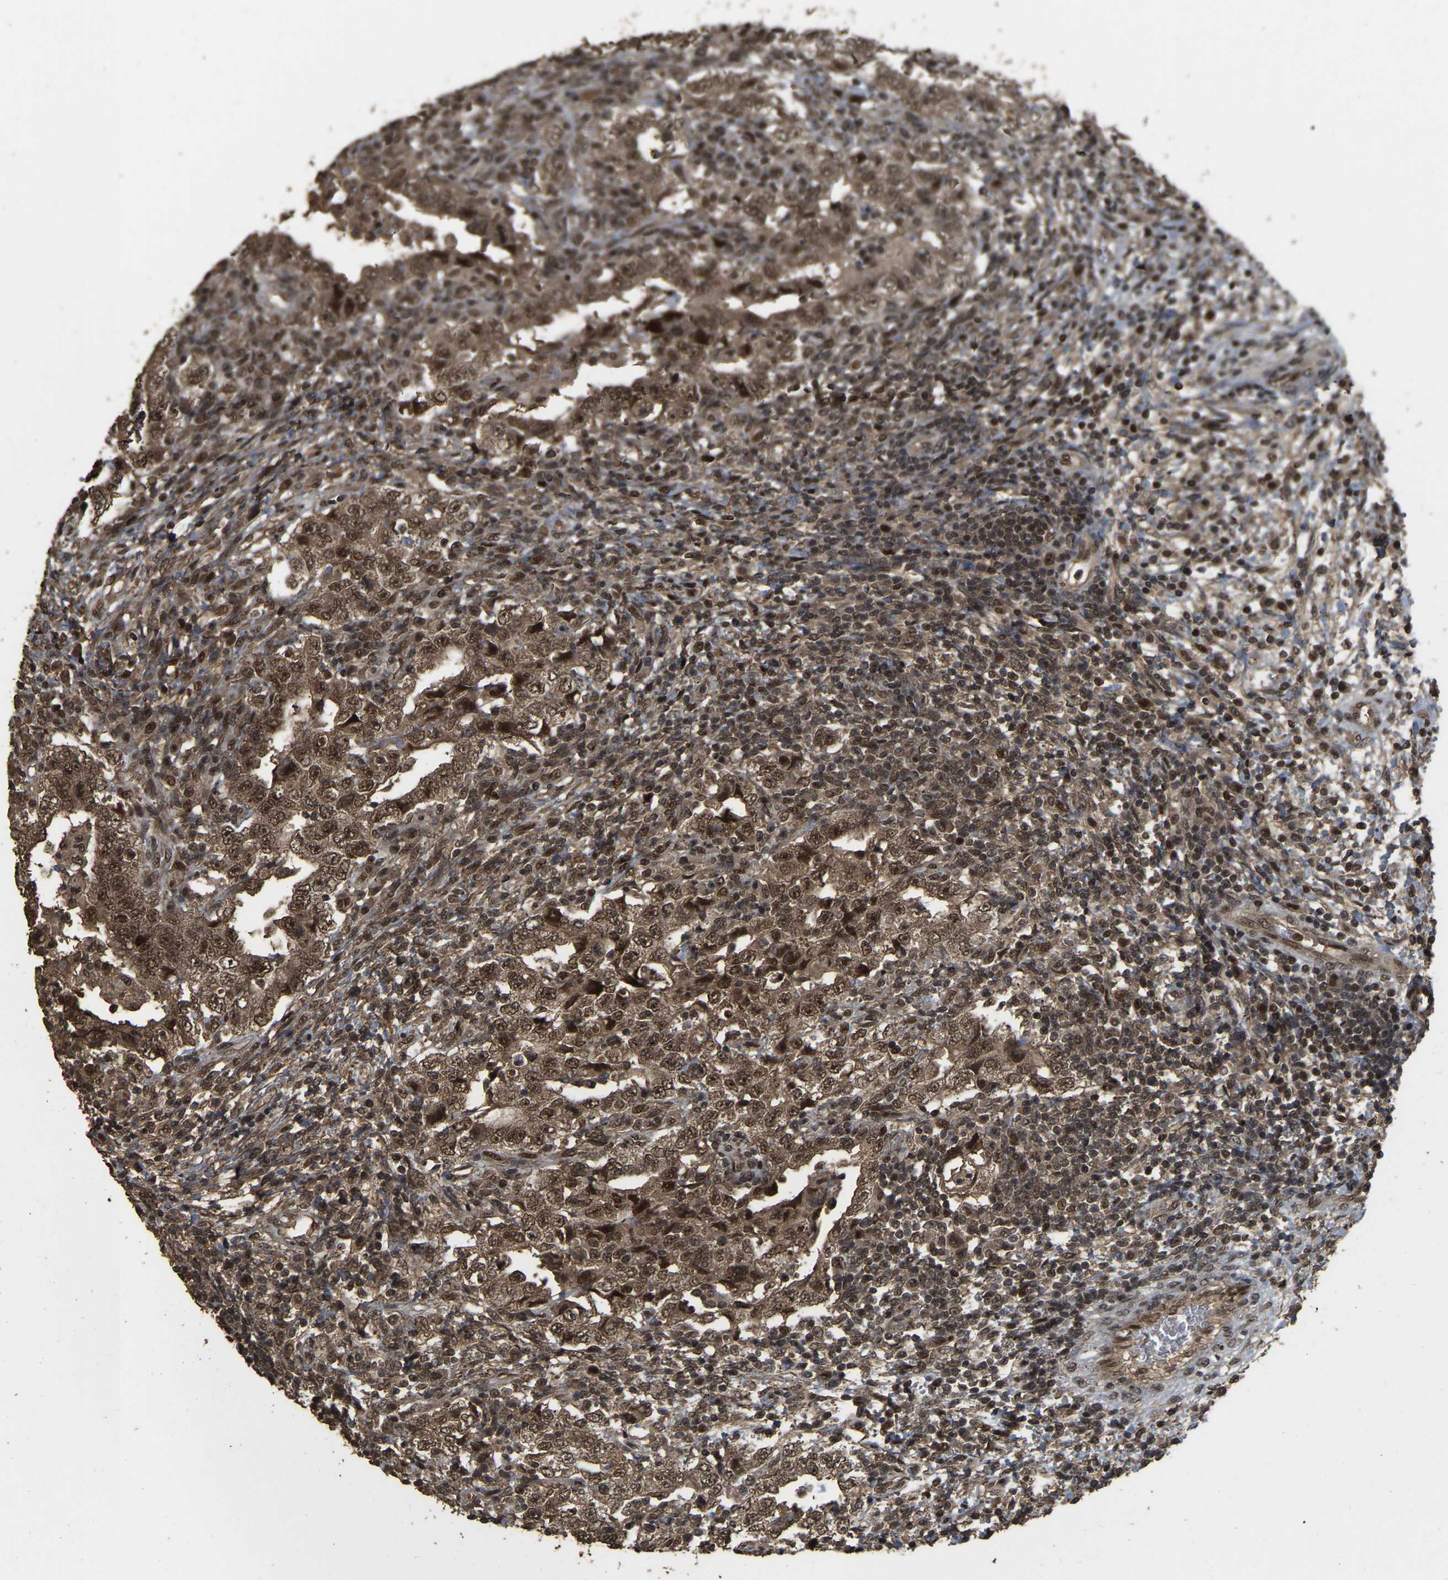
{"staining": {"intensity": "moderate", "quantity": ">75%", "location": "cytoplasmic/membranous,nuclear"}, "tissue": "testis cancer", "cell_type": "Tumor cells", "image_type": "cancer", "snomed": [{"axis": "morphology", "description": "Carcinoma, Embryonal, NOS"}, {"axis": "topography", "description": "Testis"}], "caption": "Immunohistochemistry (IHC) micrograph of testis cancer (embryonal carcinoma) stained for a protein (brown), which shows medium levels of moderate cytoplasmic/membranous and nuclear staining in approximately >75% of tumor cells.", "gene": "ARHGAP23", "patient": {"sex": "male", "age": 26}}